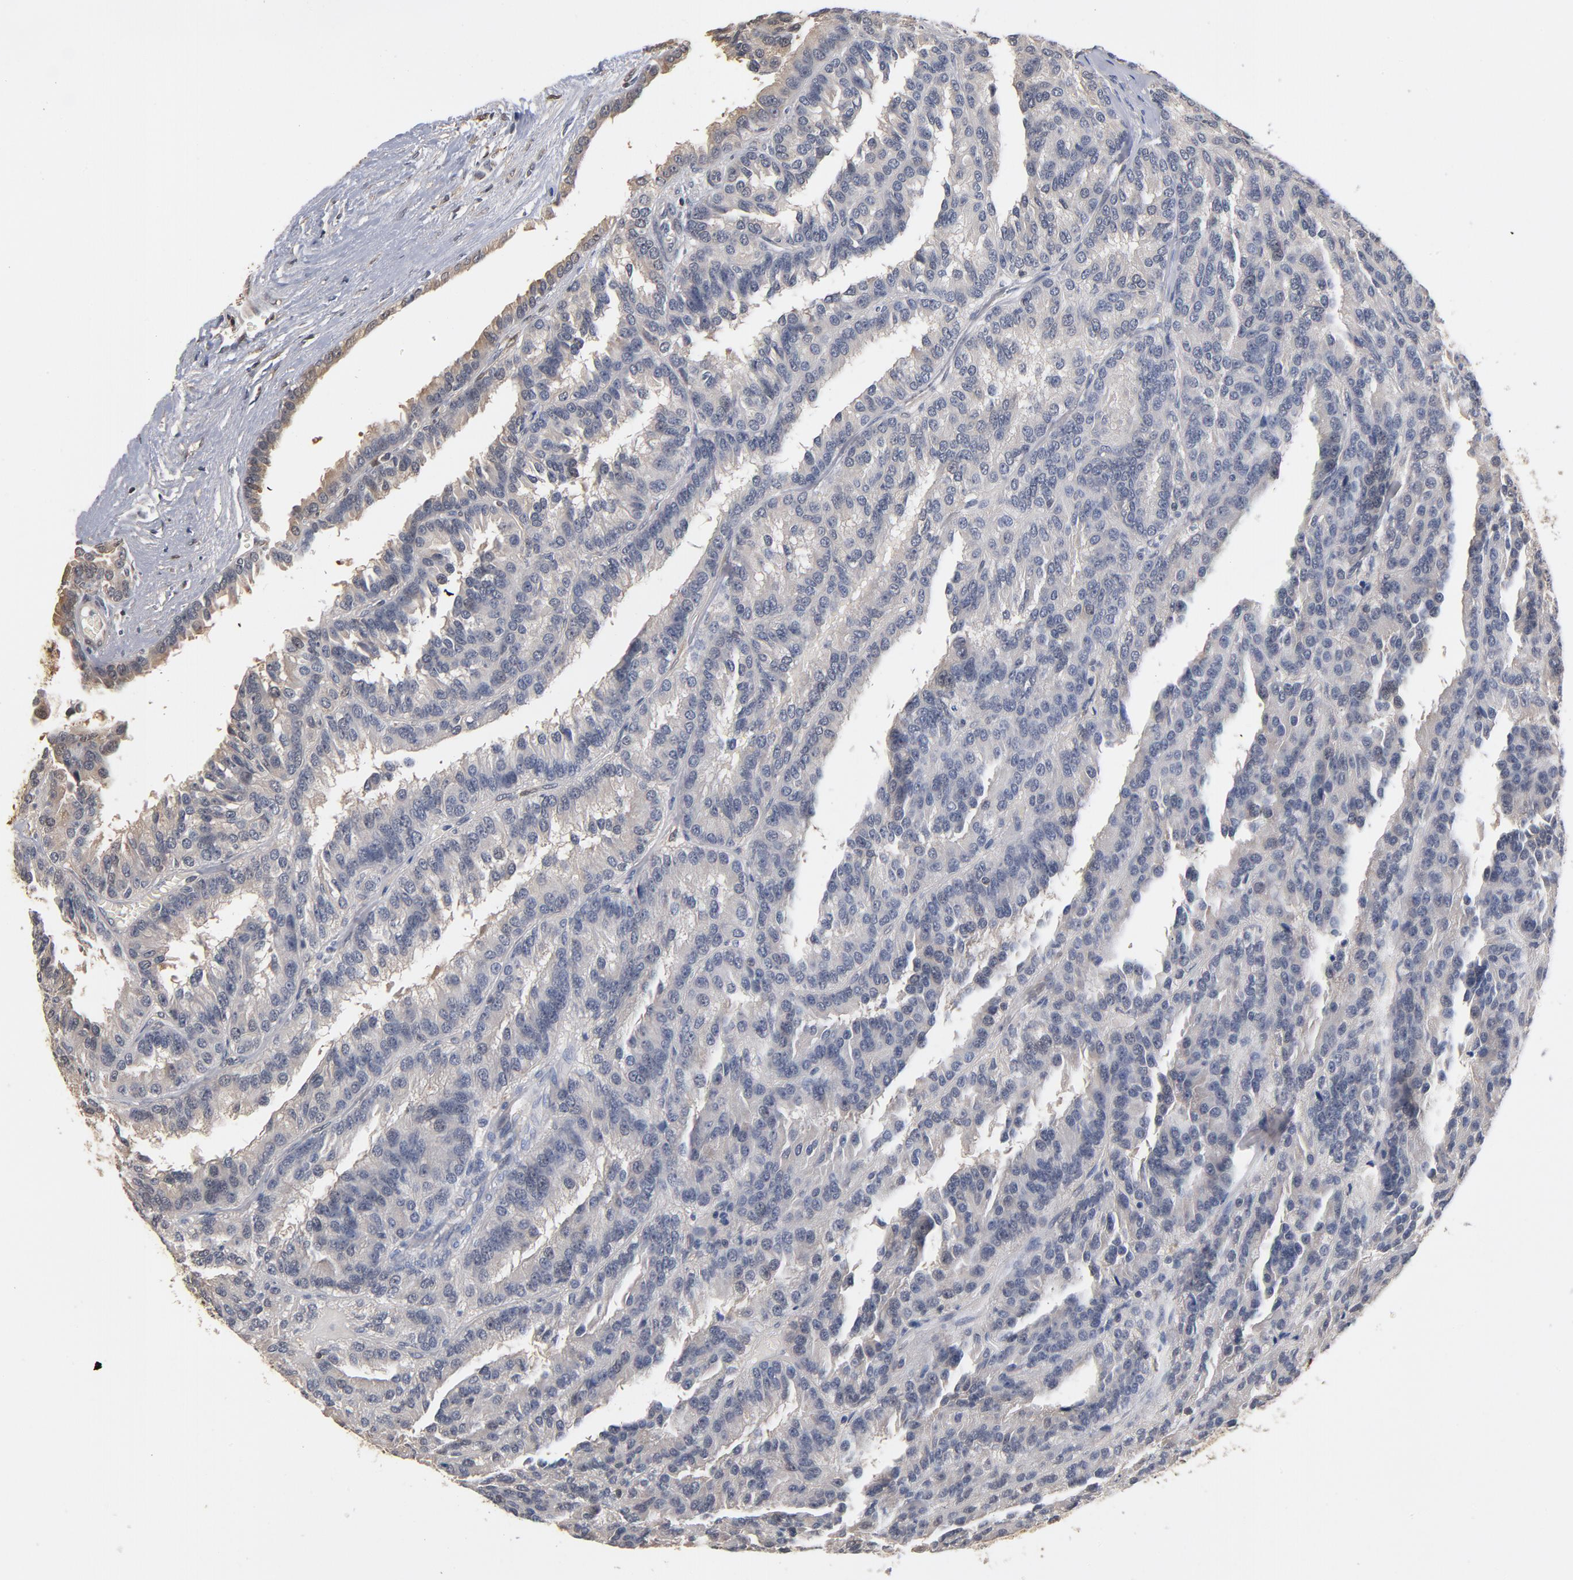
{"staining": {"intensity": "moderate", "quantity": "<25%", "location": "cytoplasmic/membranous"}, "tissue": "renal cancer", "cell_type": "Tumor cells", "image_type": "cancer", "snomed": [{"axis": "morphology", "description": "Adenocarcinoma, NOS"}, {"axis": "topography", "description": "Kidney"}], "caption": "This is an image of immunohistochemistry staining of renal adenocarcinoma, which shows moderate positivity in the cytoplasmic/membranous of tumor cells.", "gene": "MIF", "patient": {"sex": "male", "age": 46}}